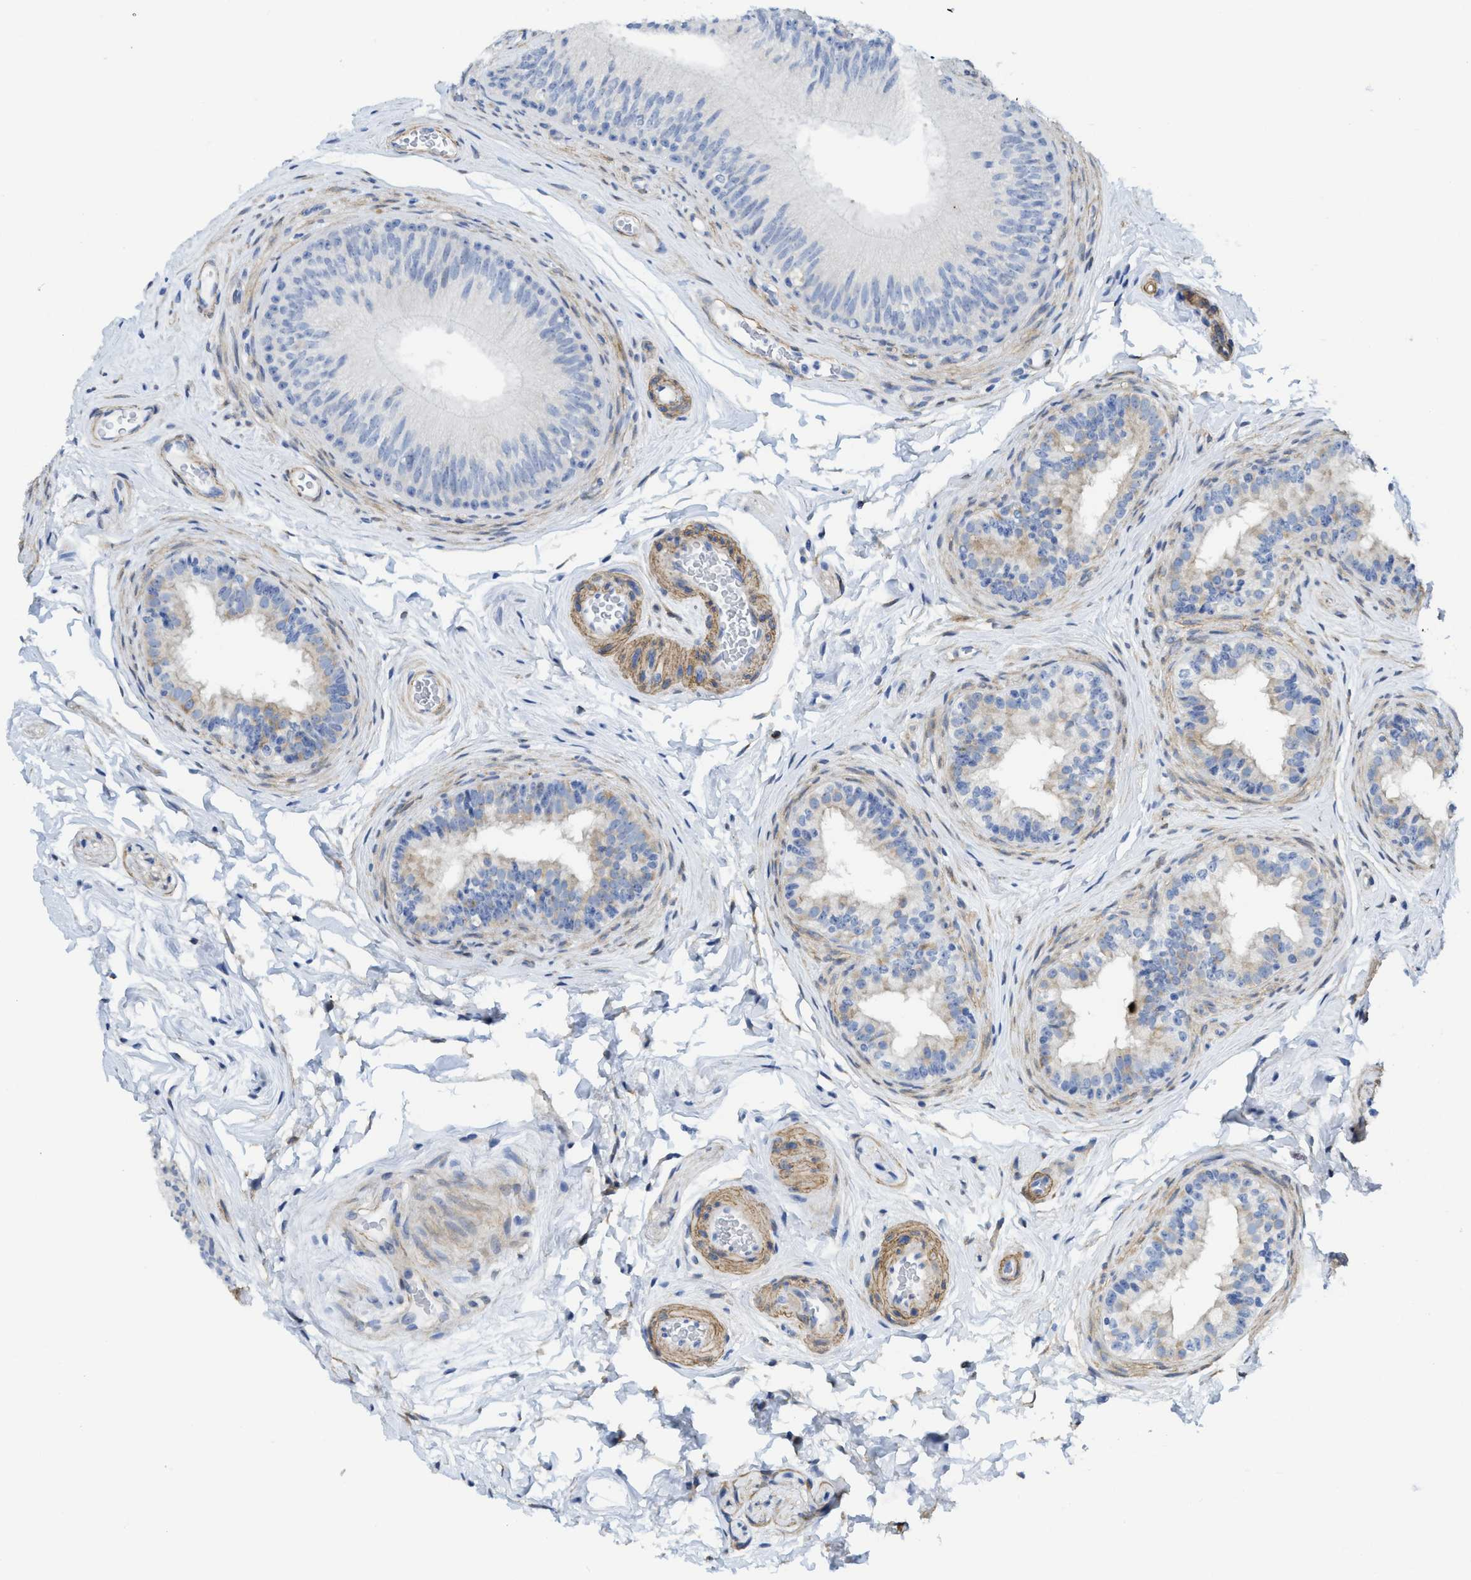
{"staining": {"intensity": "negative", "quantity": "none", "location": "none"}, "tissue": "epididymis", "cell_type": "Glandular cells", "image_type": "normal", "snomed": [{"axis": "morphology", "description": "Normal tissue, NOS"}, {"axis": "topography", "description": "Testis"}, {"axis": "topography", "description": "Epididymis"}], "caption": "Protein analysis of unremarkable epididymis demonstrates no significant expression in glandular cells.", "gene": "TUB", "patient": {"sex": "male", "age": 36}}